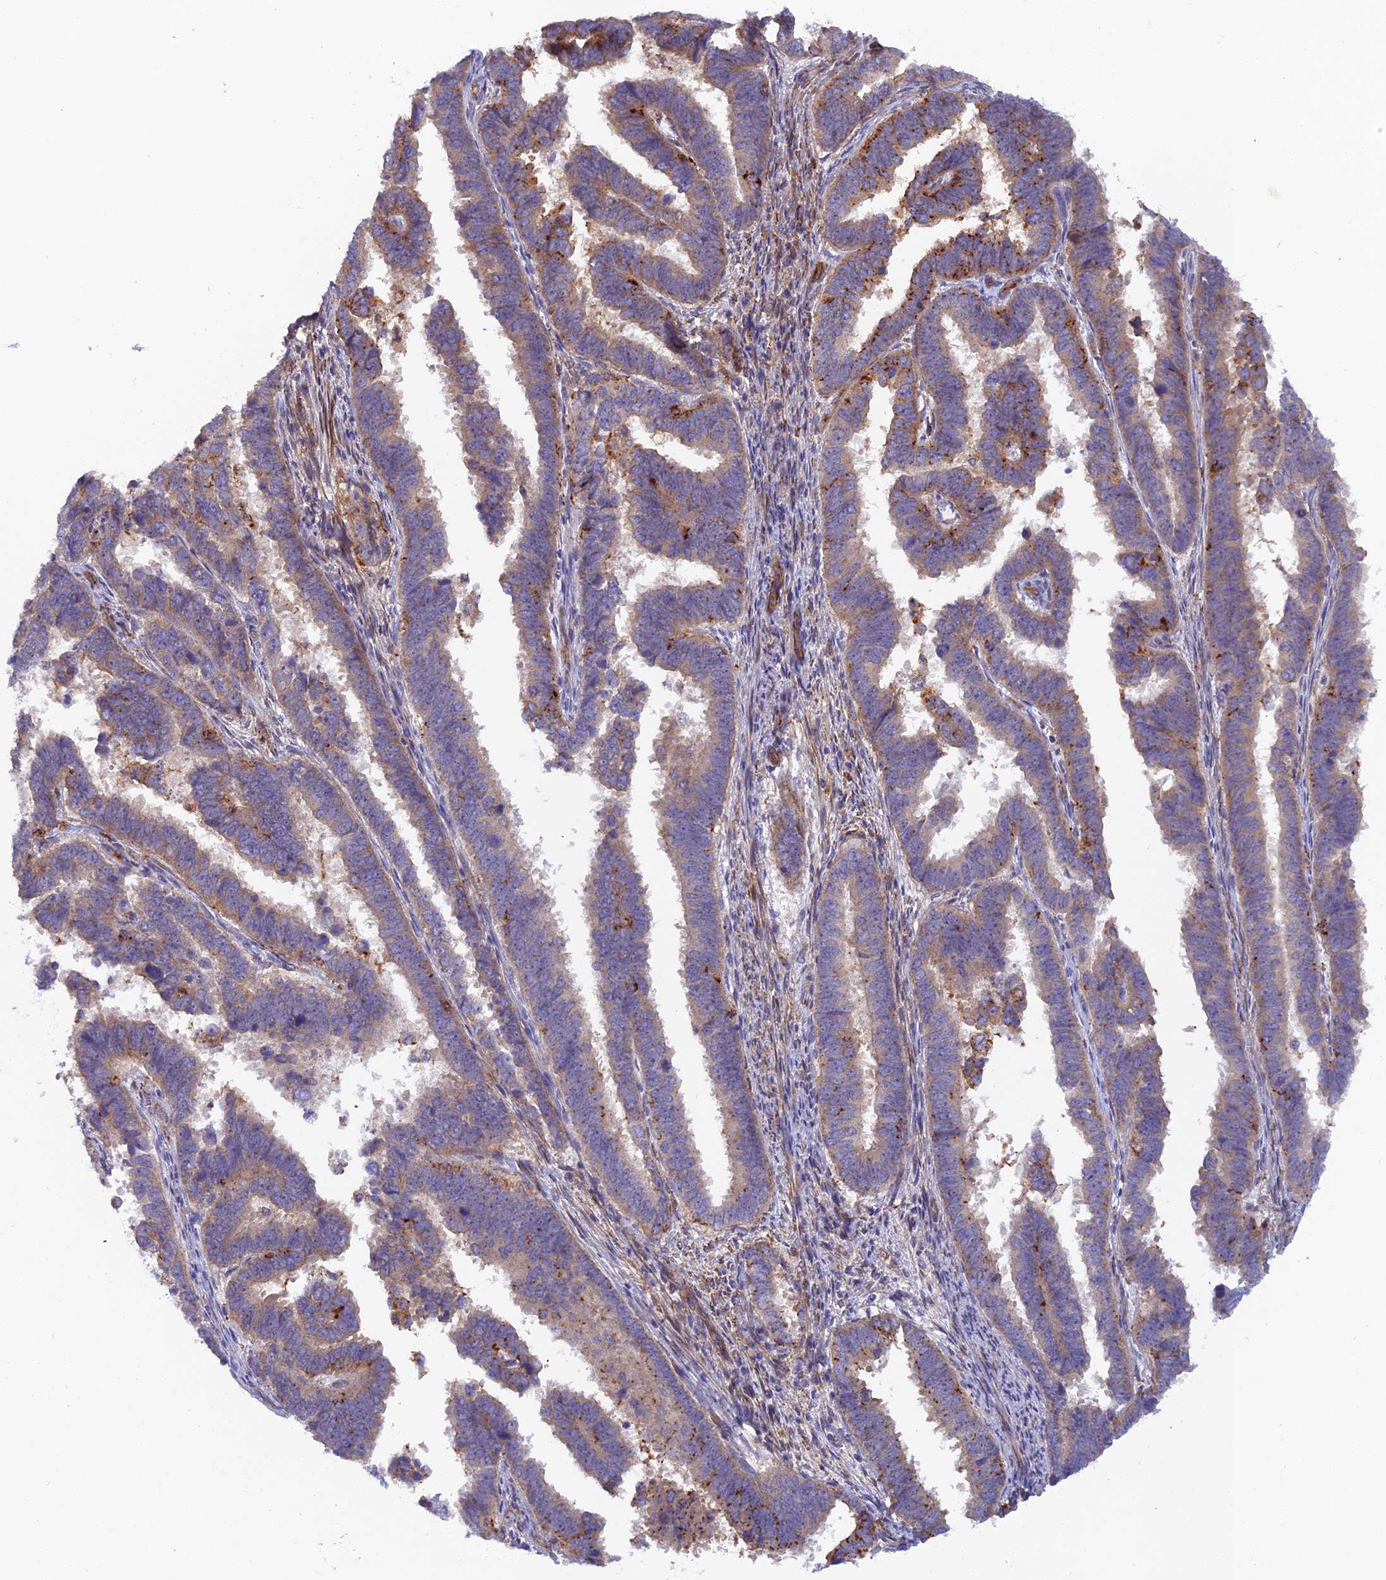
{"staining": {"intensity": "moderate", "quantity": "25%-75%", "location": "cytoplasmic/membranous"}, "tissue": "endometrial cancer", "cell_type": "Tumor cells", "image_type": "cancer", "snomed": [{"axis": "morphology", "description": "Adenocarcinoma, NOS"}, {"axis": "topography", "description": "Endometrium"}], "caption": "The histopathology image exhibits a brown stain indicating the presence of a protein in the cytoplasmic/membranous of tumor cells in endometrial cancer (adenocarcinoma).", "gene": "RALGAPA2", "patient": {"sex": "female", "age": 75}}